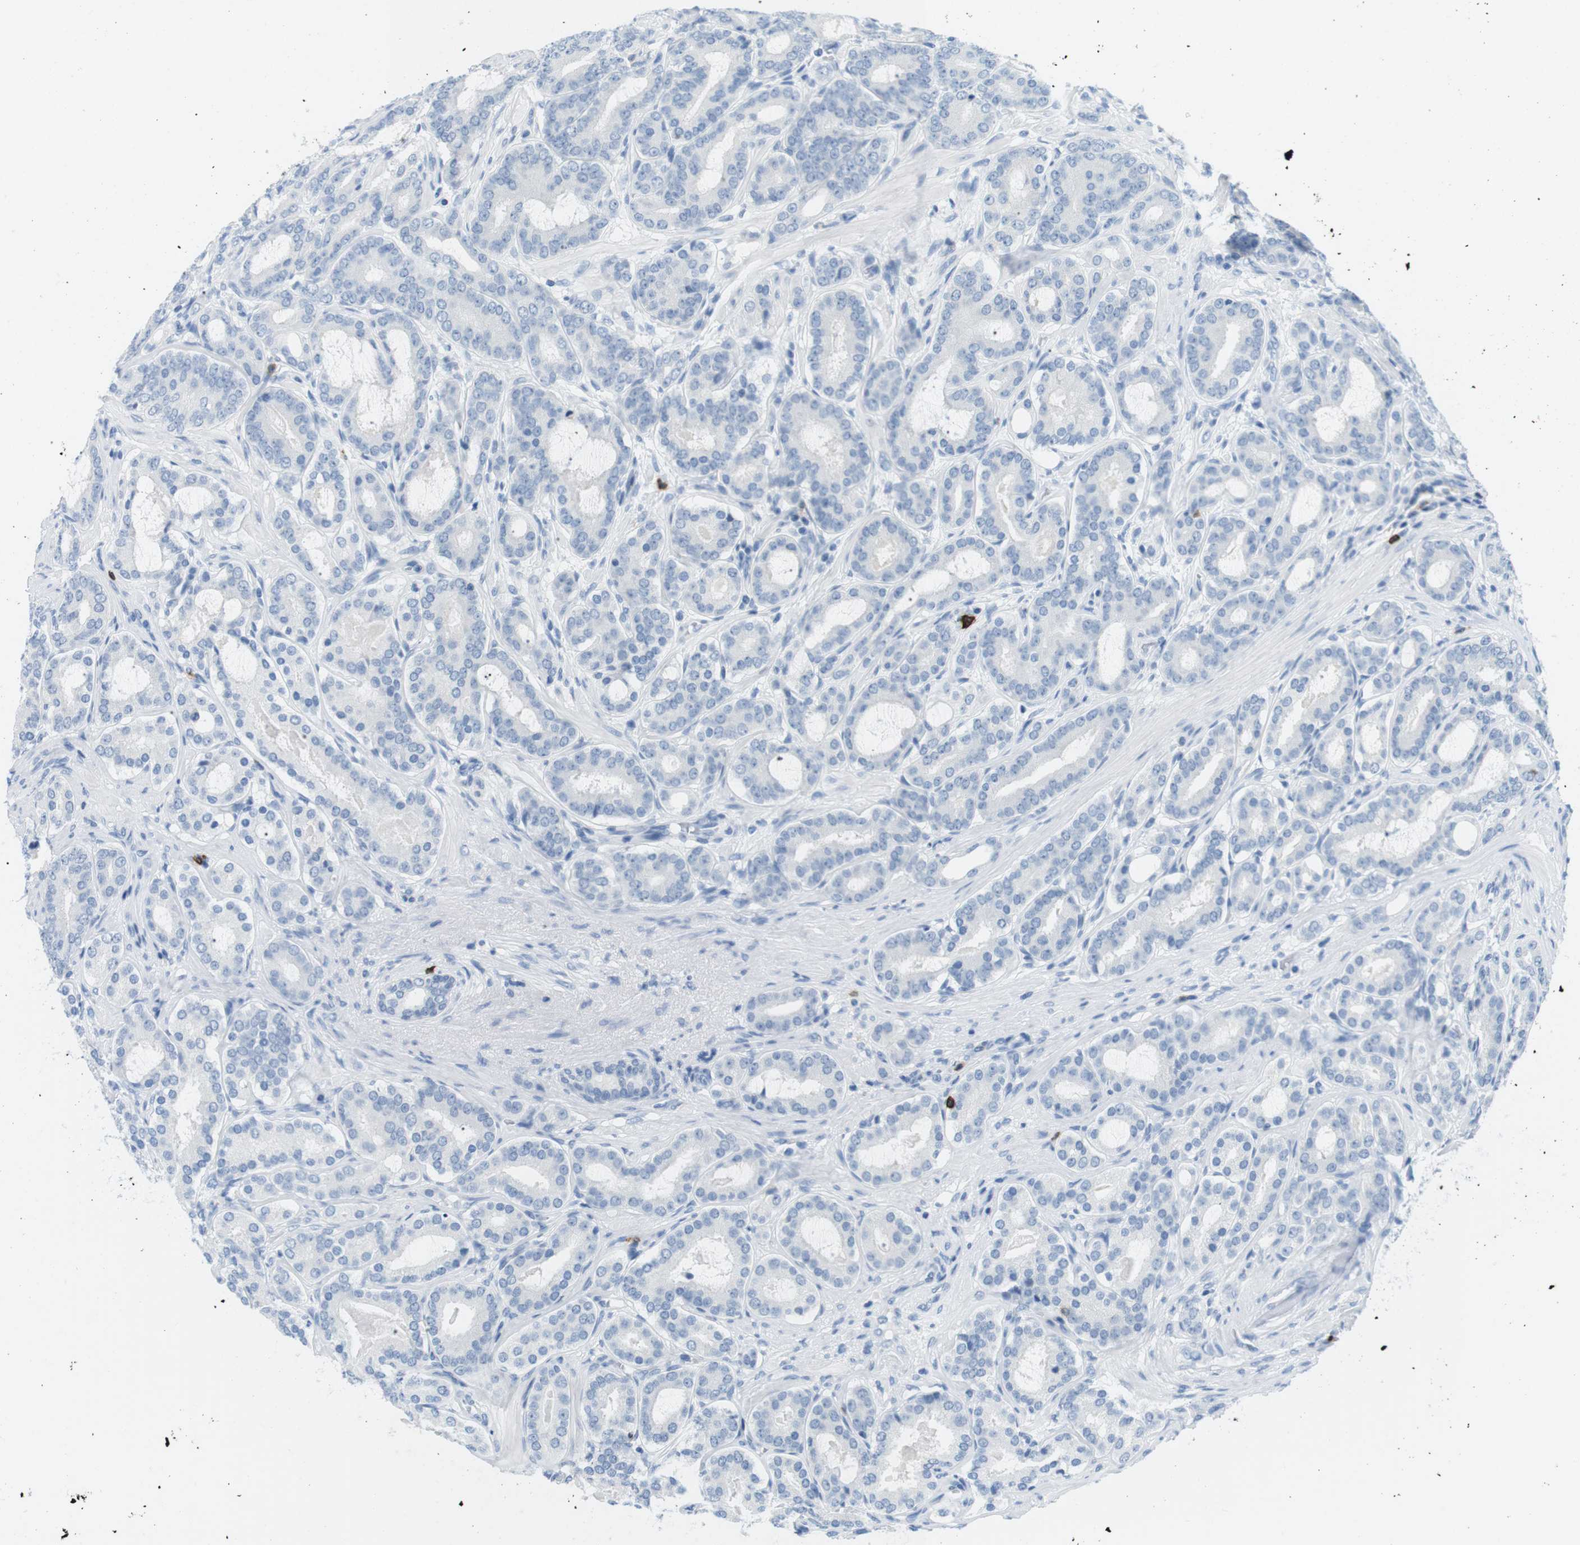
{"staining": {"intensity": "negative", "quantity": "none", "location": "none"}, "tissue": "prostate cancer", "cell_type": "Tumor cells", "image_type": "cancer", "snomed": [{"axis": "morphology", "description": "Adenocarcinoma, High grade"}, {"axis": "topography", "description": "Prostate"}], "caption": "Prostate cancer (high-grade adenocarcinoma) was stained to show a protein in brown. There is no significant staining in tumor cells. The staining is performed using DAB (3,3'-diaminobenzidine) brown chromogen with nuclei counter-stained in using hematoxylin.", "gene": "TNFRSF4", "patient": {"sex": "male", "age": 60}}